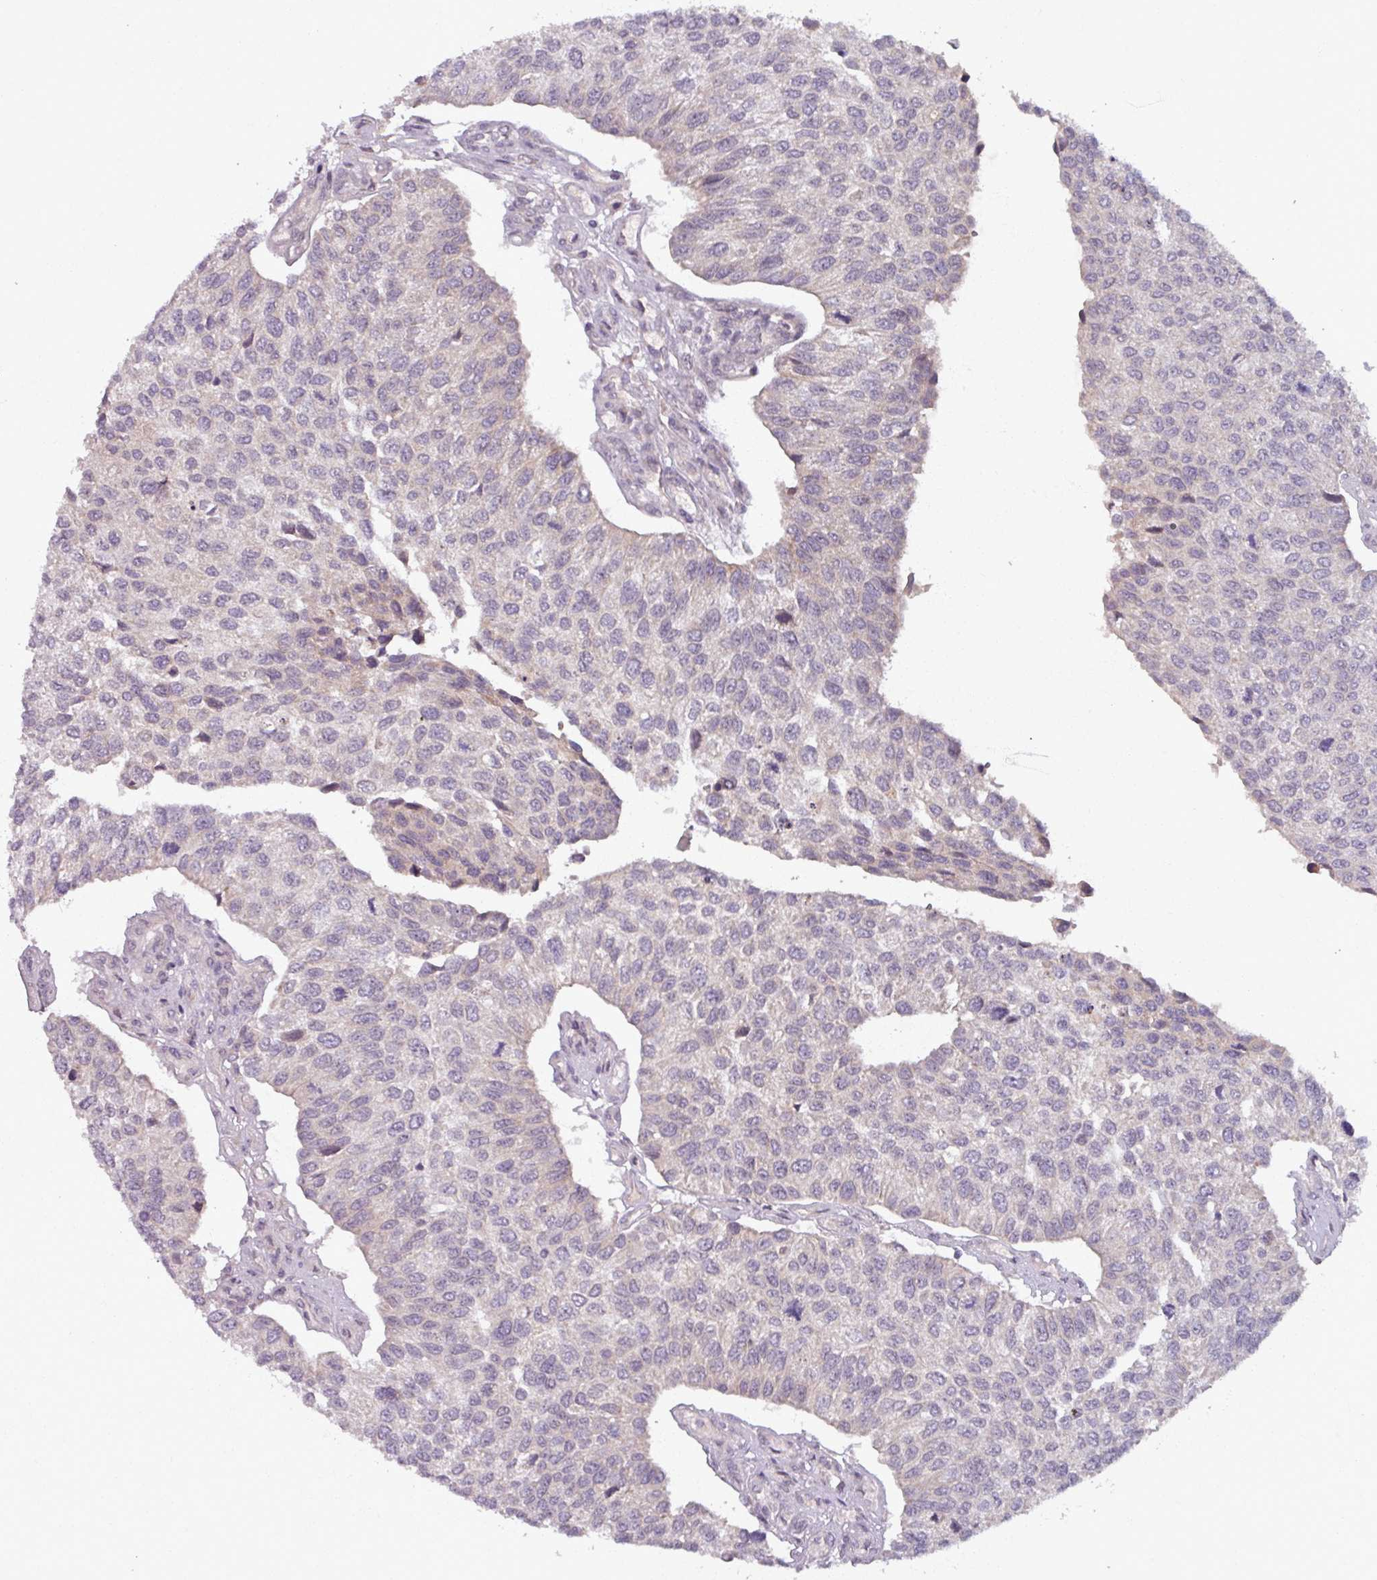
{"staining": {"intensity": "negative", "quantity": "none", "location": "none"}, "tissue": "urothelial cancer", "cell_type": "Tumor cells", "image_type": "cancer", "snomed": [{"axis": "morphology", "description": "Urothelial carcinoma, NOS"}, {"axis": "topography", "description": "Urinary bladder"}], "caption": "Human transitional cell carcinoma stained for a protein using immunohistochemistry exhibits no expression in tumor cells.", "gene": "OGFOD3", "patient": {"sex": "male", "age": 55}}